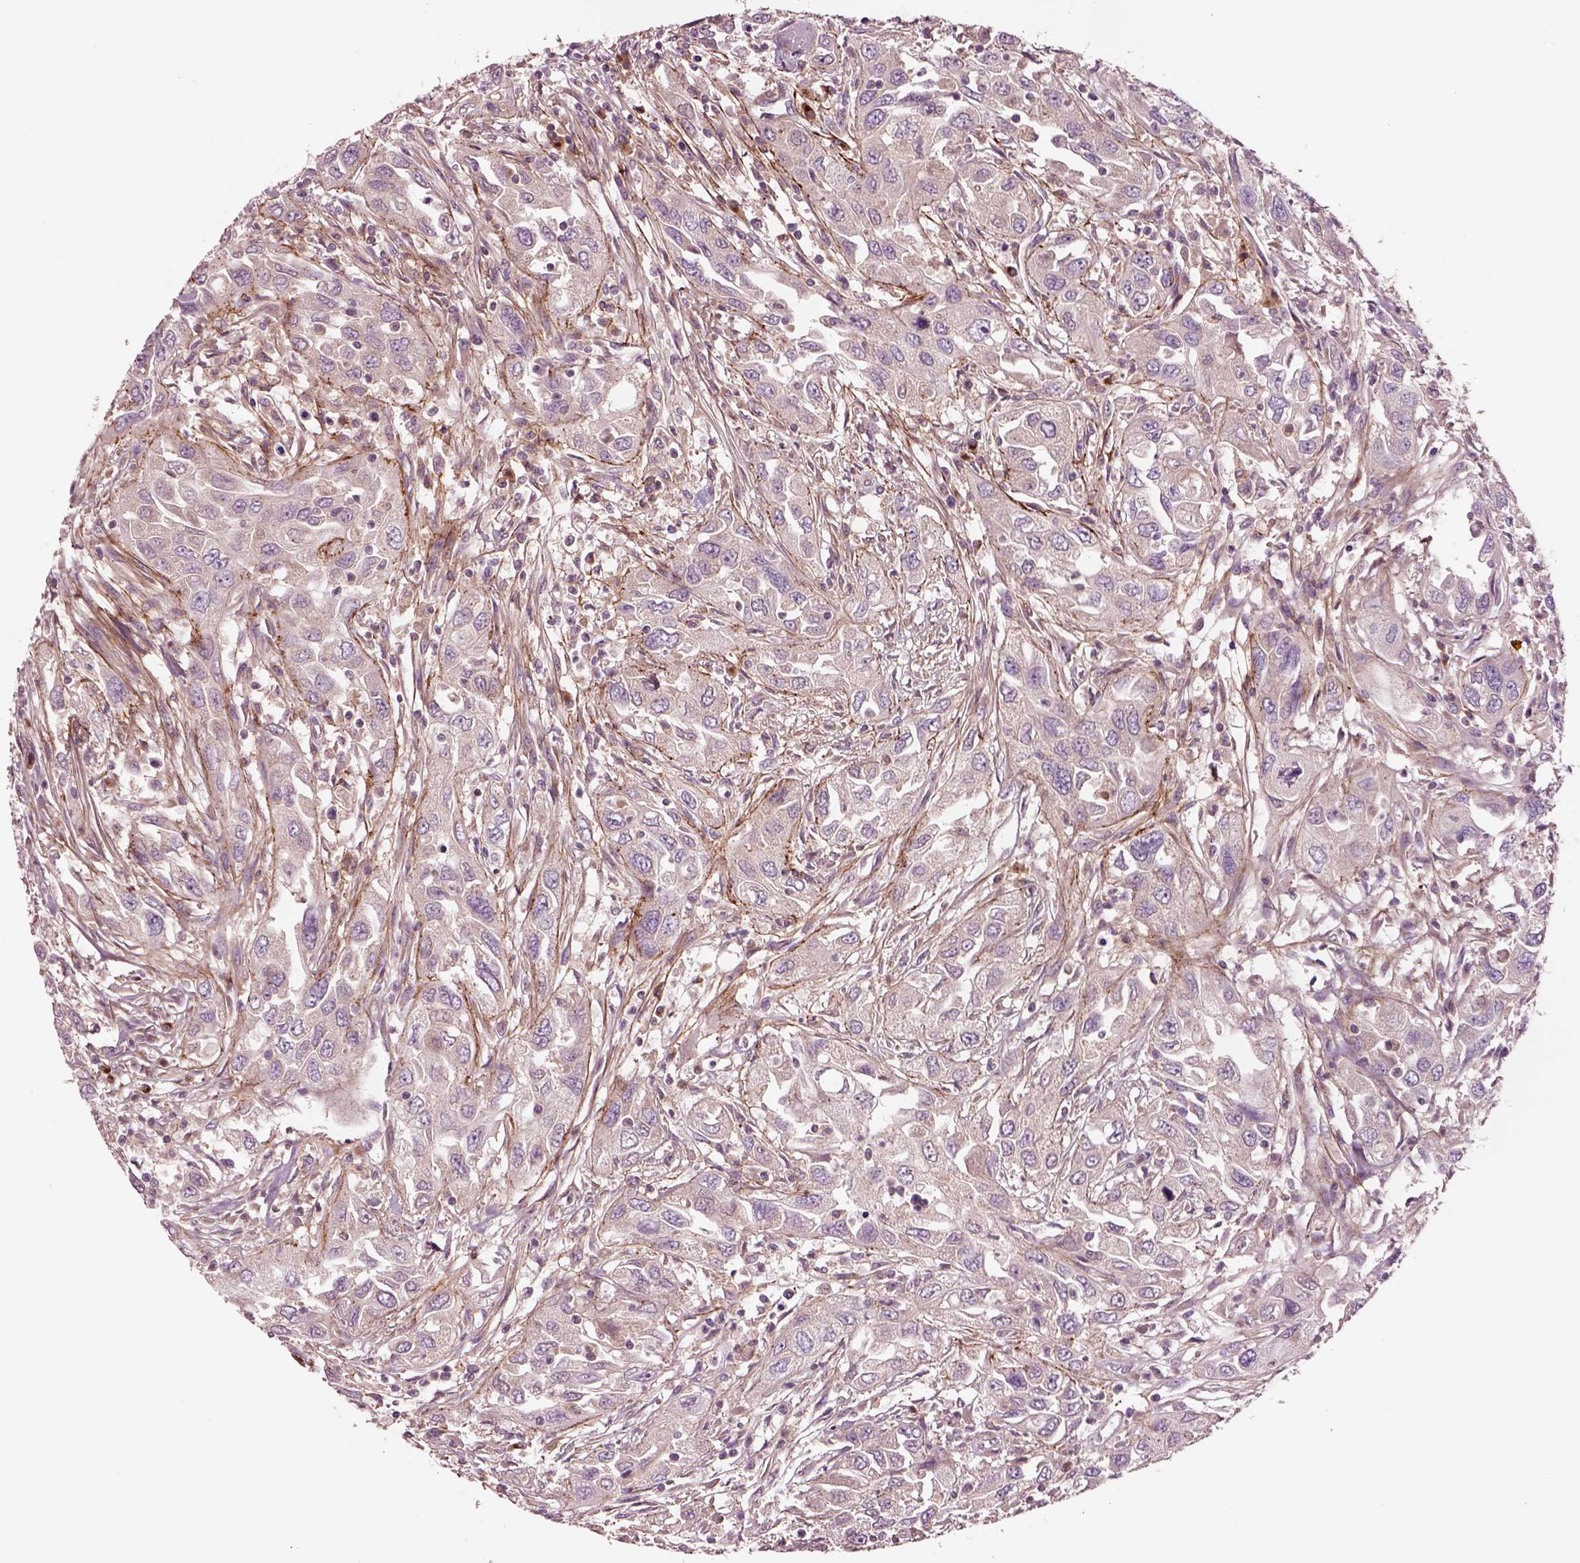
{"staining": {"intensity": "negative", "quantity": "none", "location": "none"}, "tissue": "urothelial cancer", "cell_type": "Tumor cells", "image_type": "cancer", "snomed": [{"axis": "morphology", "description": "Urothelial carcinoma, High grade"}, {"axis": "topography", "description": "Urinary bladder"}], "caption": "High magnification brightfield microscopy of urothelial cancer stained with DAB (3,3'-diaminobenzidine) (brown) and counterstained with hematoxylin (blue): tumor cells show no significant staining.", "gene": "SEC23A", "patient": {"sex": "male", "age": 76}}